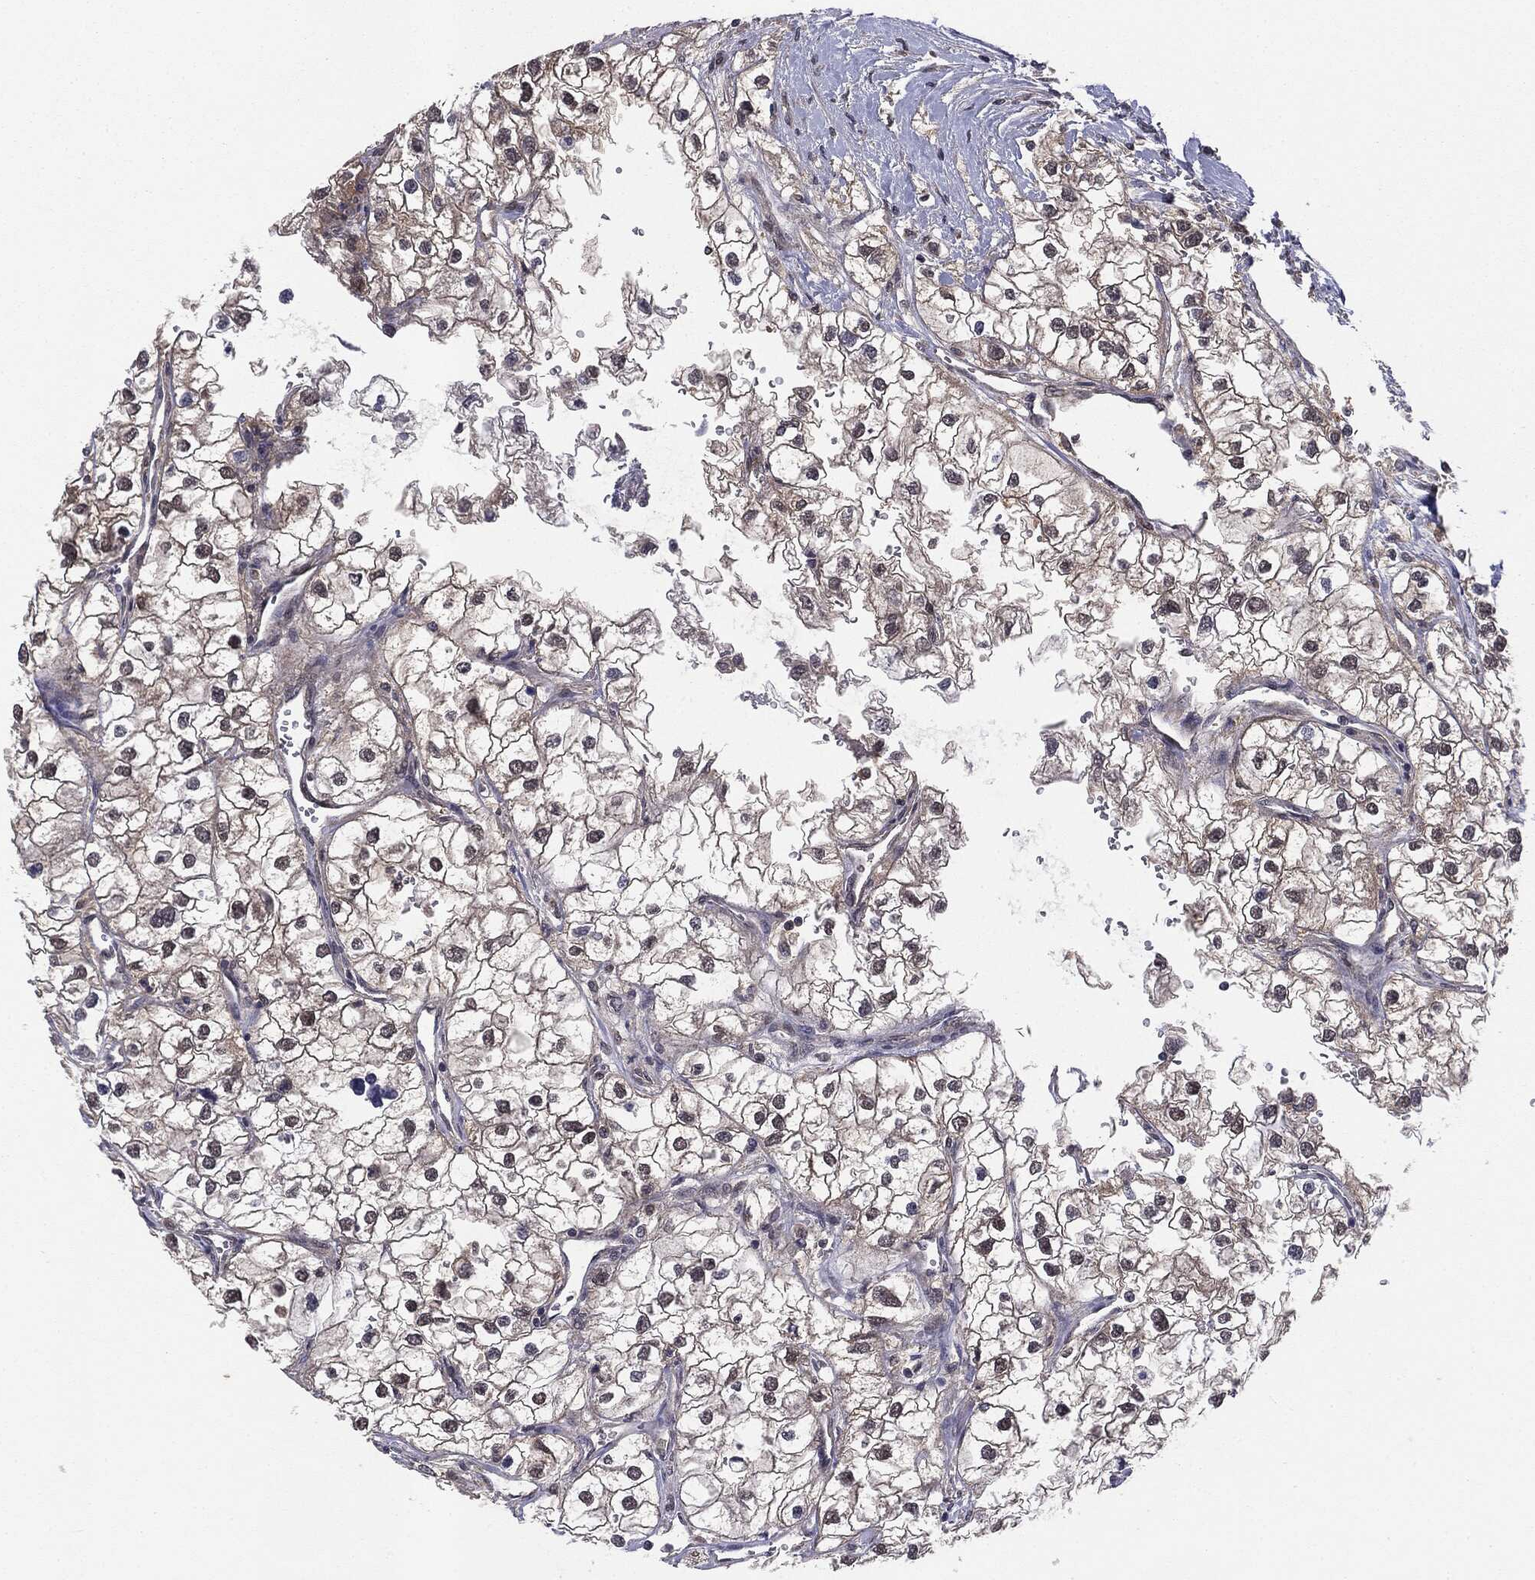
{"staining": {"intensity": "negative", "quantity": "none", "location": "none"}, "tissue": "renal cancer", "cell_type": "Tumor cells", "image_type": "cancer", "snomed": [{"axis": "morphology", "description": "Adenocarcinoma, NOS"}, {"axis": "topography", "description": "Kidney"}], "caption": "Tumor cells are negative for protein expression in human renal cancer (adenocarcinoma). The staining was performed using DAB to visualize the protein expression in brown, while the nuclei were stained in blue with hematoxylin (Magnification: 20x).", "gene": "KRT7", "patient": {"sex": "male", "age": 59}}